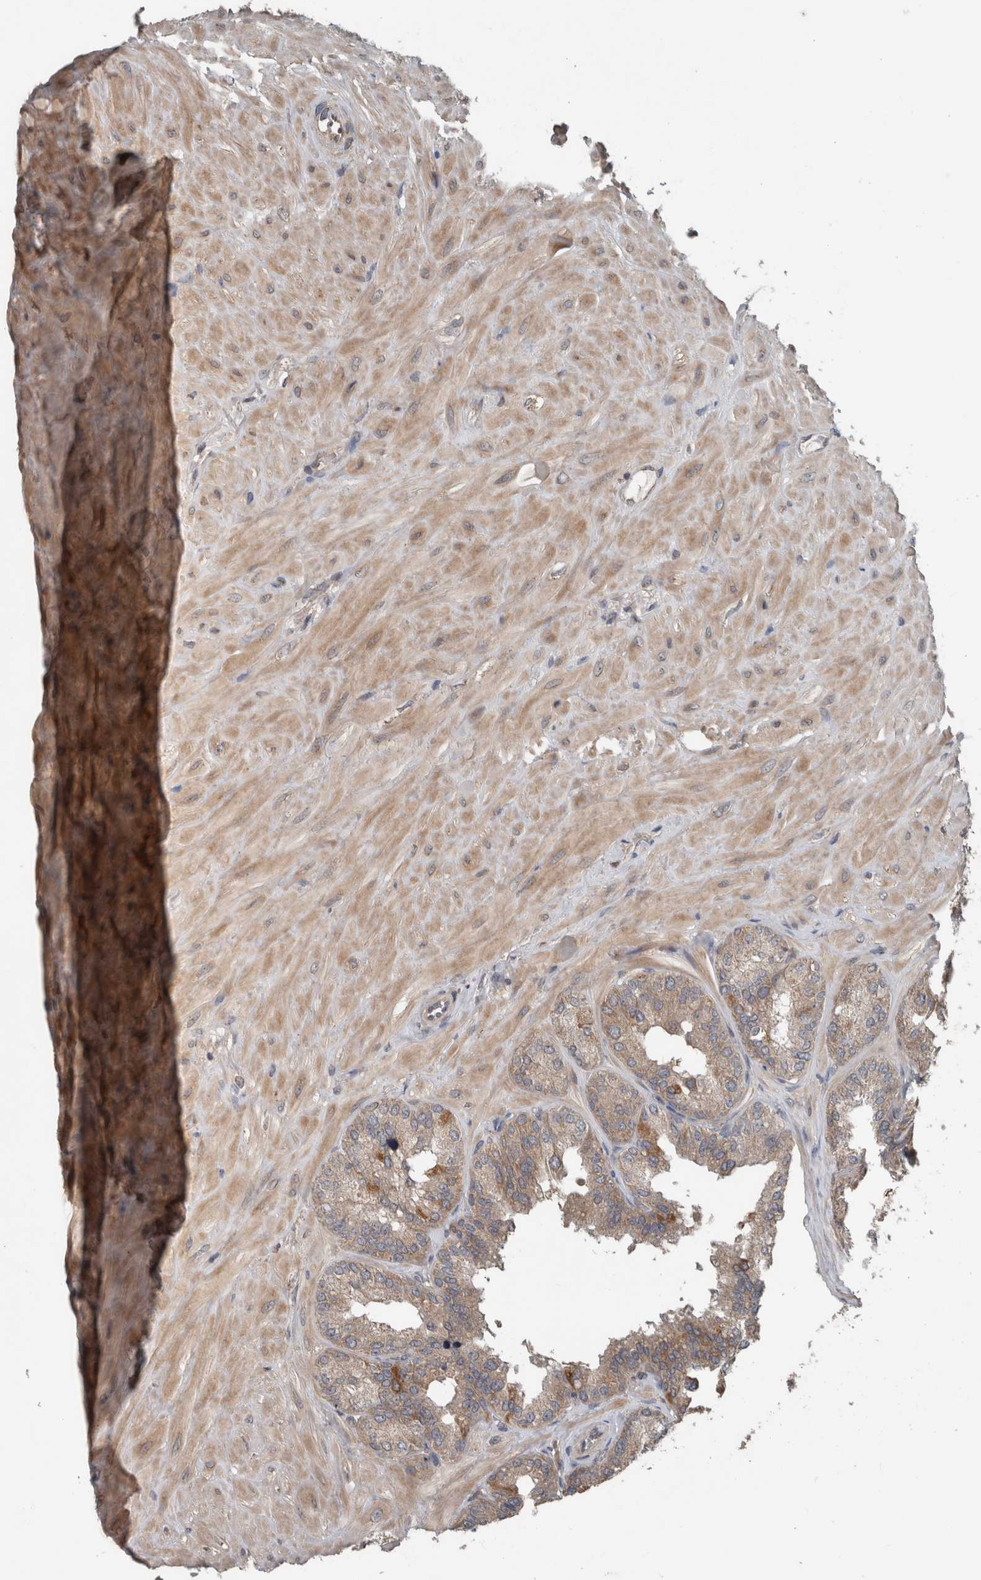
{"staining": {"intensity": "weak", "quantity": ">75%", "location": "cytoplasmic/membranous"}, "tissue": "seminal vesicle", "cell_type": "Glandular cells", "image_type": "normal", "snomed": [{"axis": "morphology", "description": "Normal tissue, NOS"}, {"axis": "topography", "description": "Prostate"}, {"axis": "topography", "description": "Seminal veicle"}], "caption": "Immunohistochemistry (IHC) micrograph of benign human seminal vesicle stained for a protein (brown), which shows low levels of weak cytoplasmic/membranous positivity in approximately >75% of glandular cells.", "gene": "RIOK3", "patient": {"sex": "male", "age": 51}}